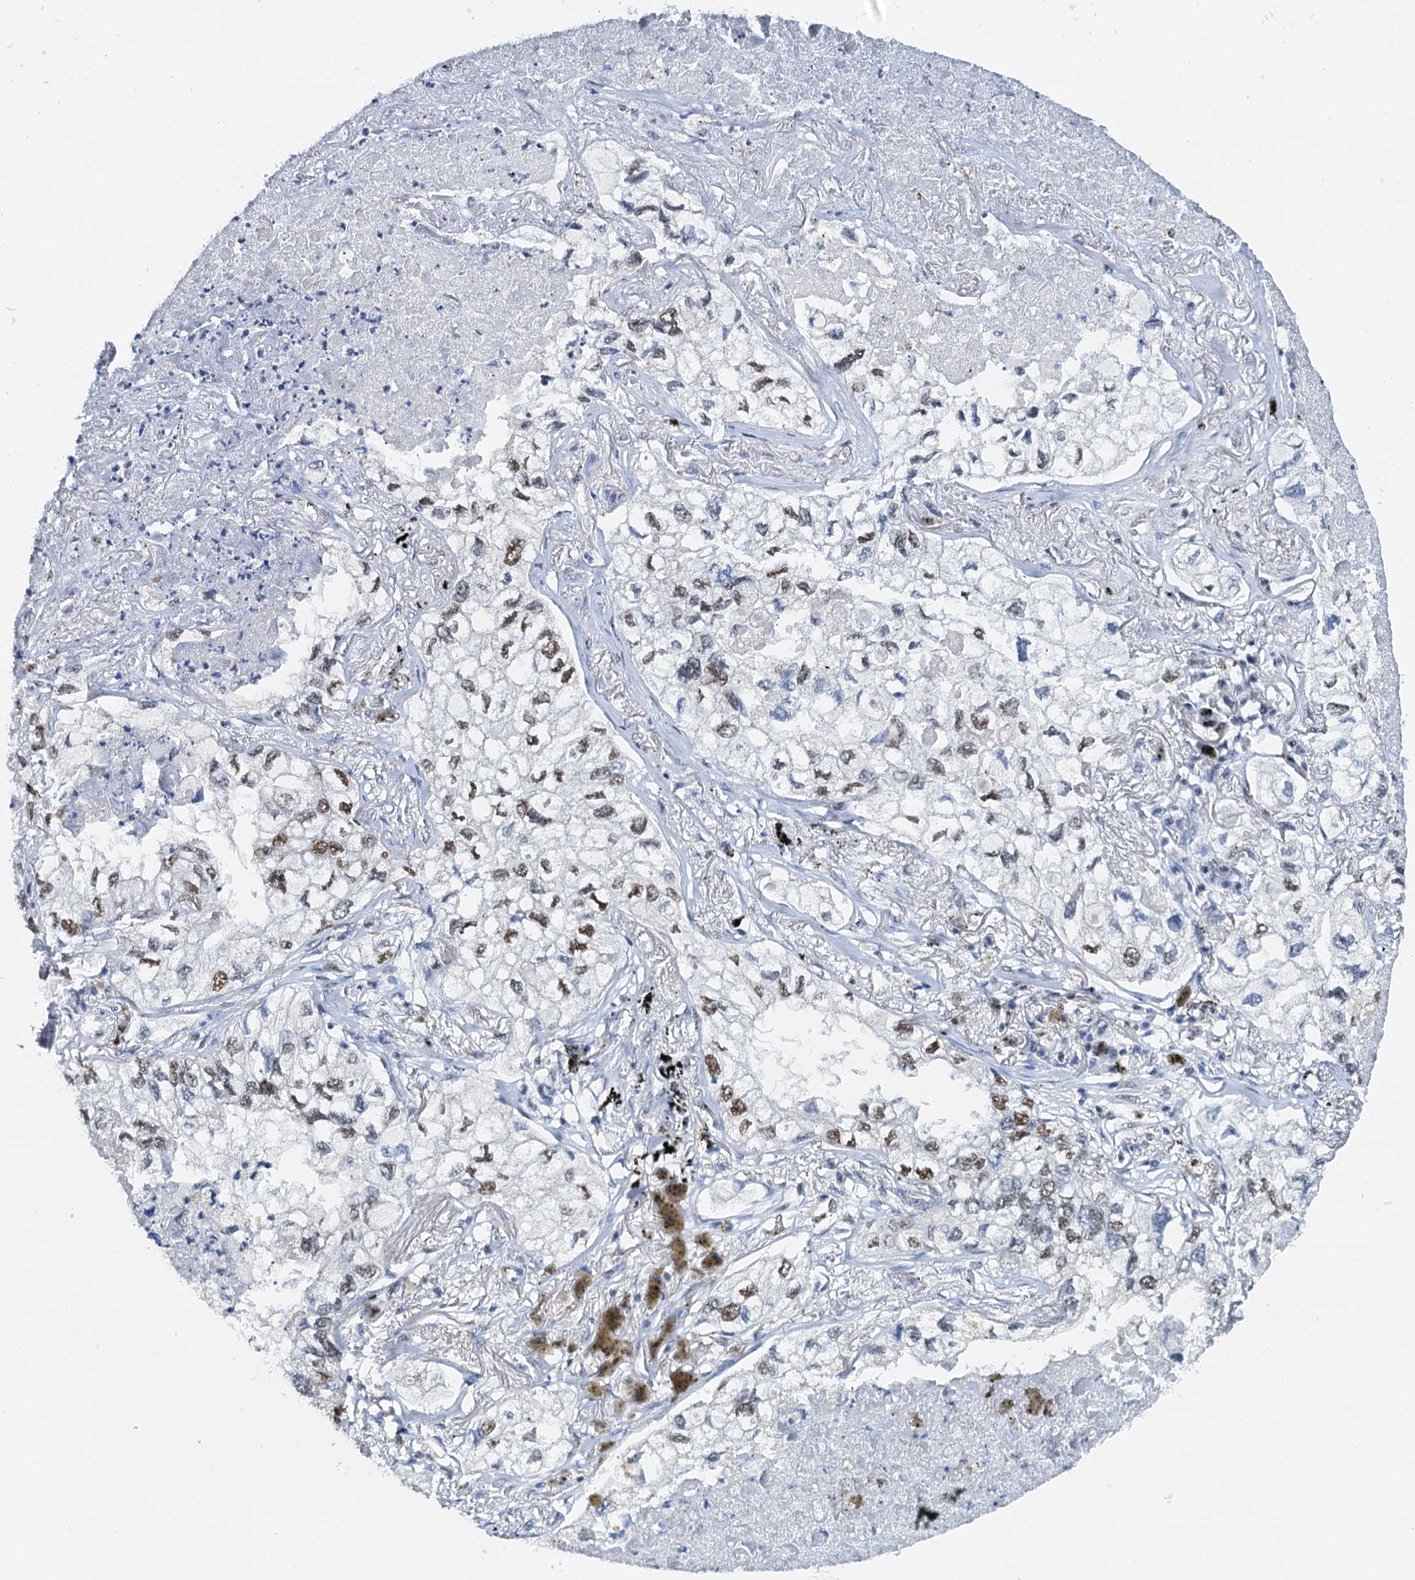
{"staining": {"intensity": "moderate", "quantity": "25%-75%", "location": "nuclear"}, "tissue": "lung cancer", "cell_type": "Tumor cells", "image_type": "cancer", "snomed": [{"axis": "morphology", "description": "Adenocarcinoma, NOS"}, {"axis": "topography", "description": "Lung"}], "caption": "High-magnification brightfield microscopy of lung cancer (adenocarcinoma) stained with DAB (brown) and counterstained with hematoxylin (blue). tumor cells exhibit moderate nuclear positivity is identified in approximately25%-75% of cells. The staining was performed using DAB (3,3'-diaminobenzidine), with brown indicating positive protein expression. Nuclei are stained blue with hematoxylin.", "gene": "SLTM", "patient": {"sex": "male", "age": 65}}